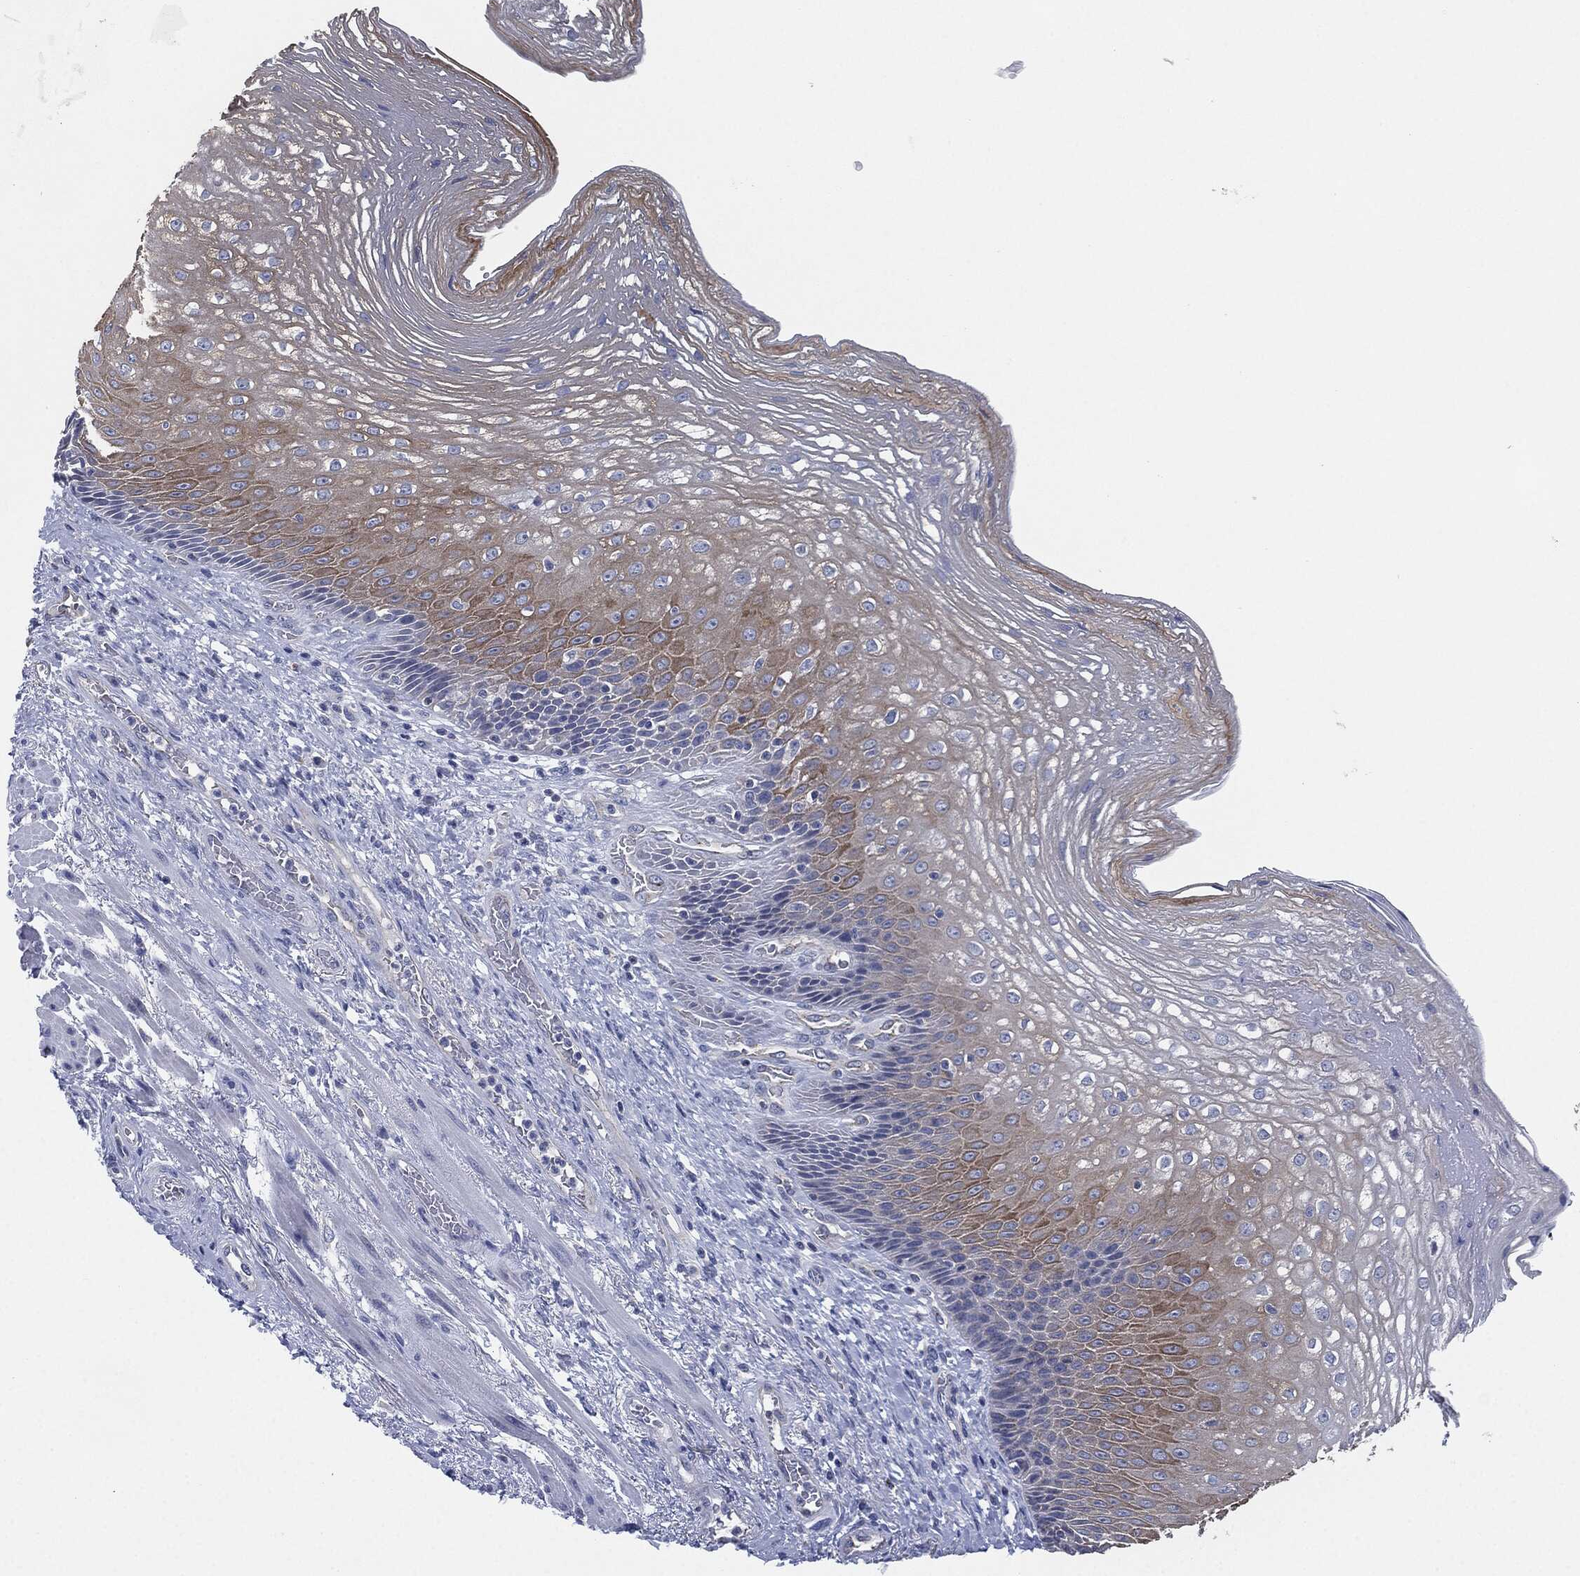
{"staining": {"intensity": "moderate", "quantity": "<25%", "location": "cytoplasmic/membranous"}, "tissue": "esophagus", "cell_type": "Squamous epithelial cells", "image_type": "normal", "snomed": [{"axis": "morphology", "description": "Normal tissue, NOS"}, {"axis": "topography", "description": "Esophagus"}], "caption": "The image exhibits staining of normal esophagus, revealing moderate cytoplasmic/membranous protein staining (brown color) within squamous epithelial cells.", "gene": "SHROOM2", "patient": {"sex": "male", "age": 63}}